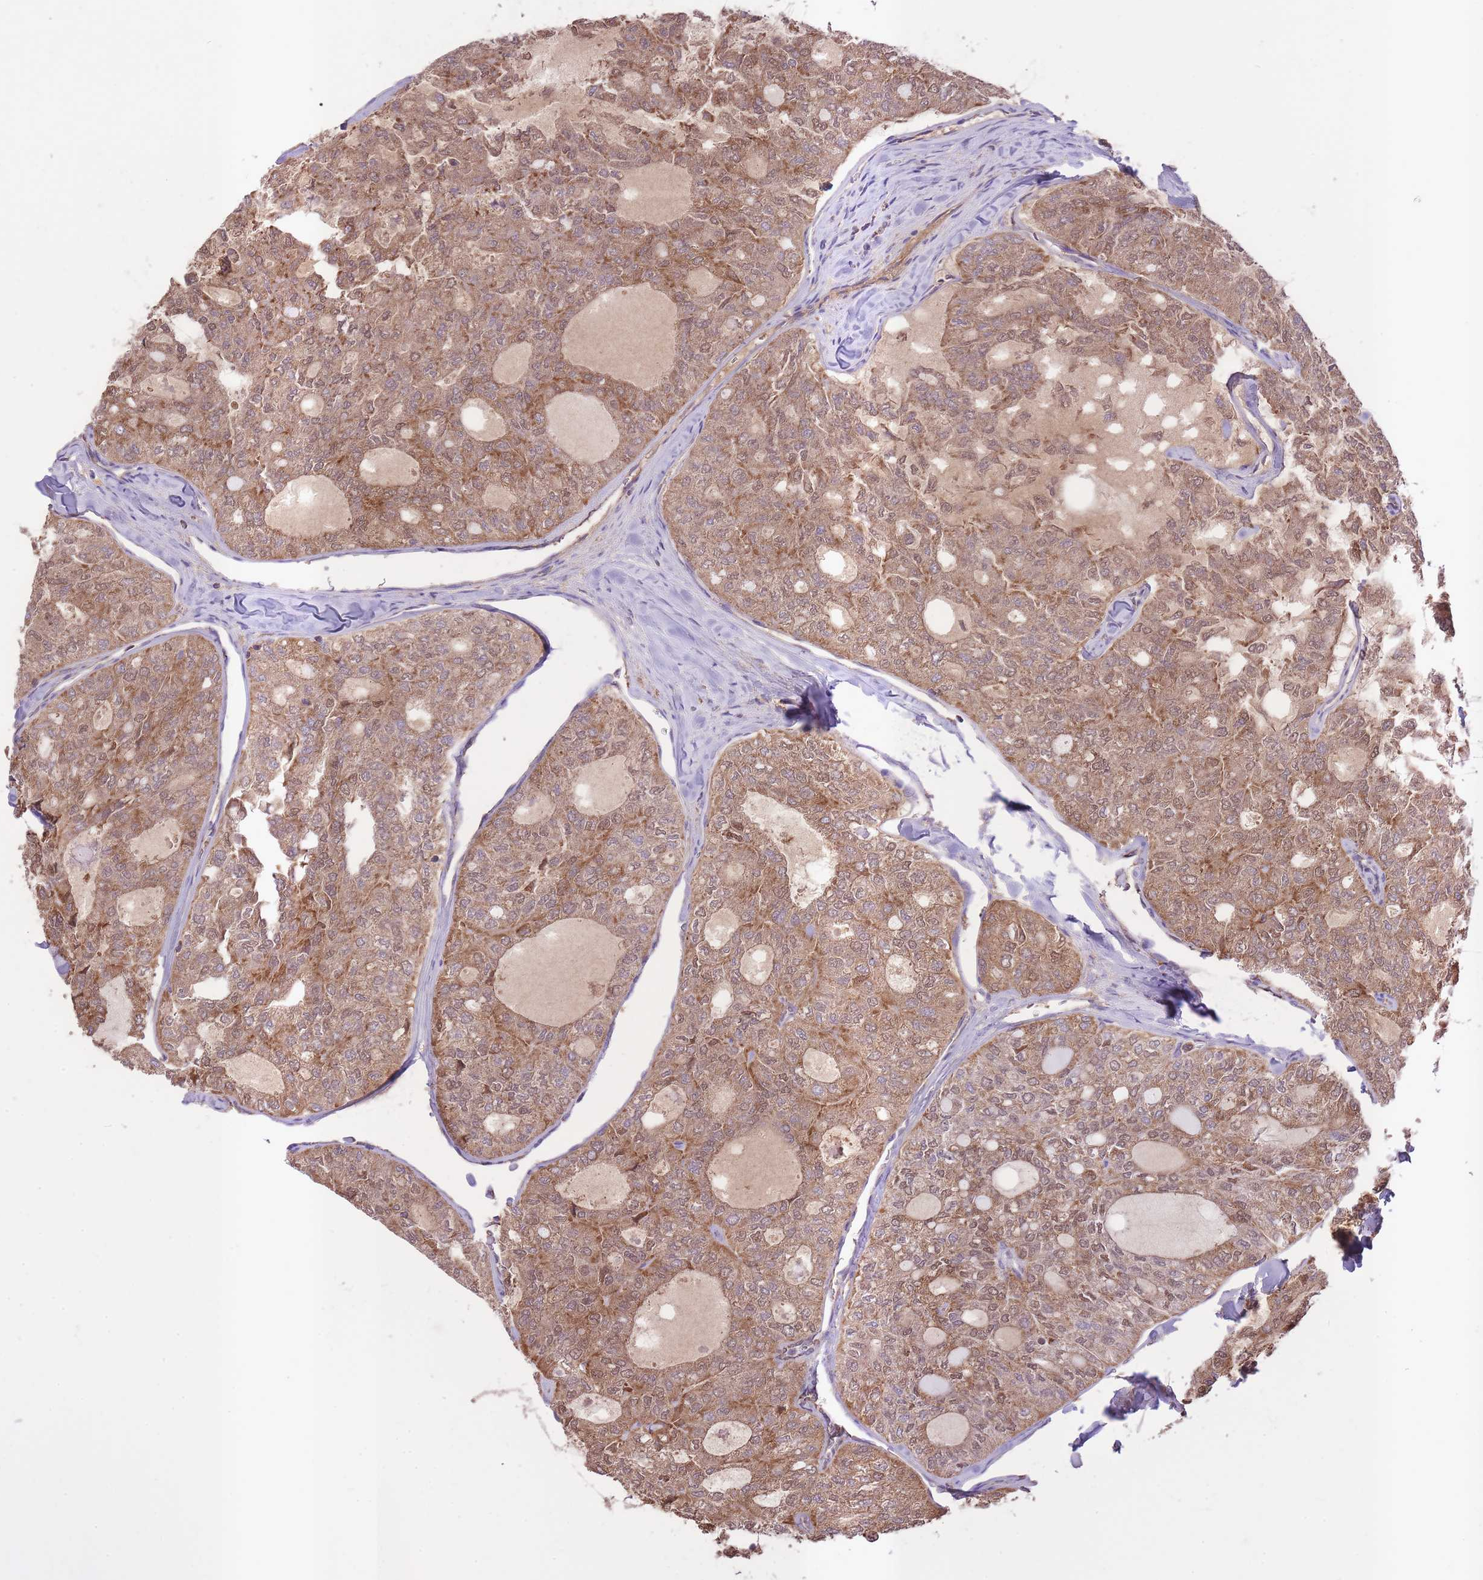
{"staining": {"intensity": "moderate", "quantity": ">75%", "location": "cytoplasmic/membranous,nuclear"}, "tissue": "thyroid cancer", "cell_type": "Tumor cells", "image_type": "cancer", "snomed": [{"axis": "morphology", "description": "Follicular adenoma carcinoma, NOS"}, {"axis": "topography", "description": "Thyroid gland"}], "caption": "Moderate cytoplasmic/membranous and nuclear protein staining is appreciated in approximately >75% of tumor cells in thyroid cancer.", "gene": "ST3GAL3", "patient": {"sex": "male", "age": 75}}